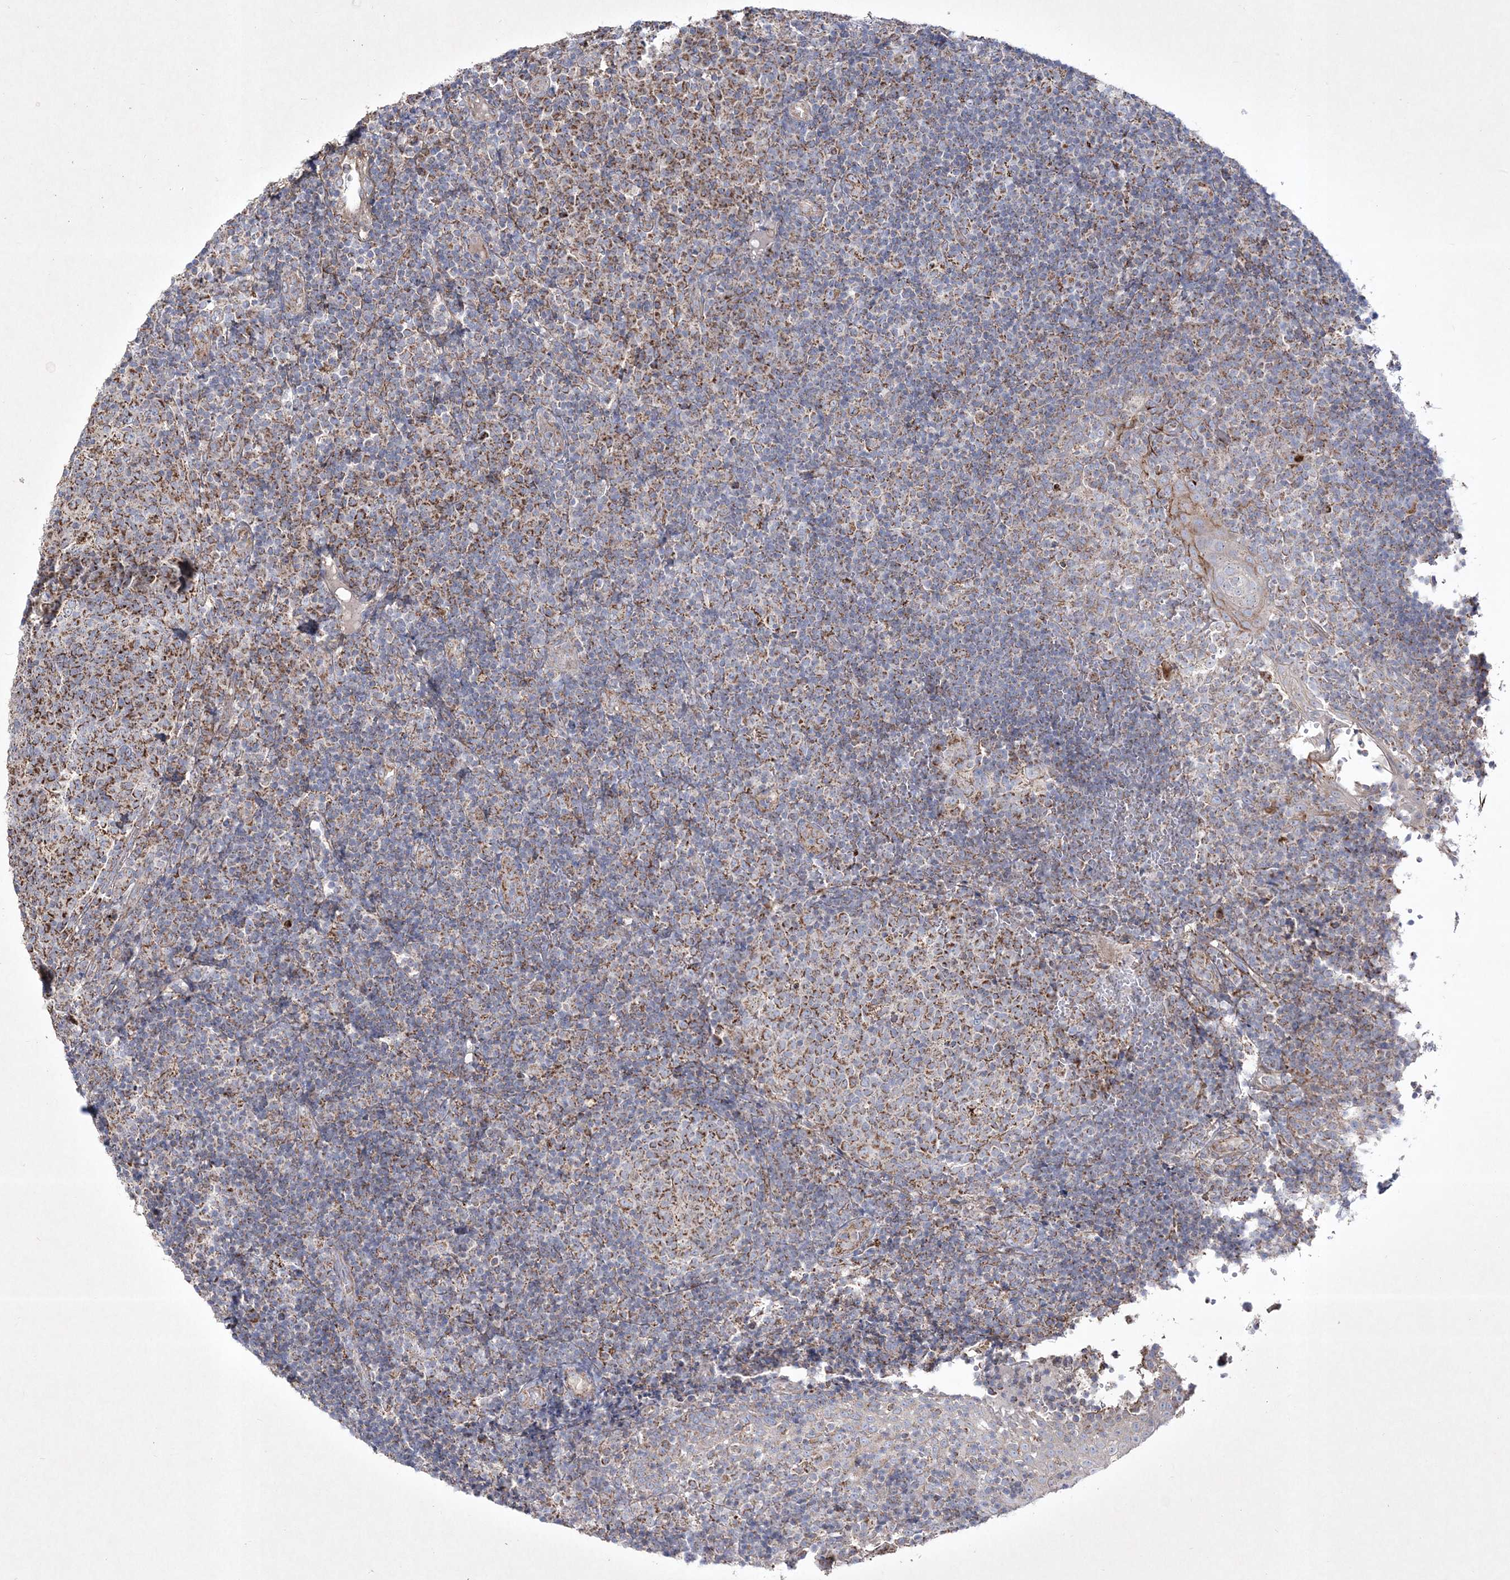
{"staining": {"intensity": "moderate", "quantity": ">75%", "location": "cytoplasmic/membranous"}, "tissue": "tonsil", "cell_type": "Germinal center cells", "image_type": "normal", "snomed": [{"axis": "morphology", "description": "Normal tissue, NOS"}, {"axis": "topography", "description": "Tonsil"}], "caption": "Benign tonsil exhibits moderate cytoplasmic/membranous staining in approximately >75% of germinal center cells (Brightfield microscopy of DAB IHC at high magnification)..", "gene": "RICTOR", "patient": {"sex": "female", "age": 40}}